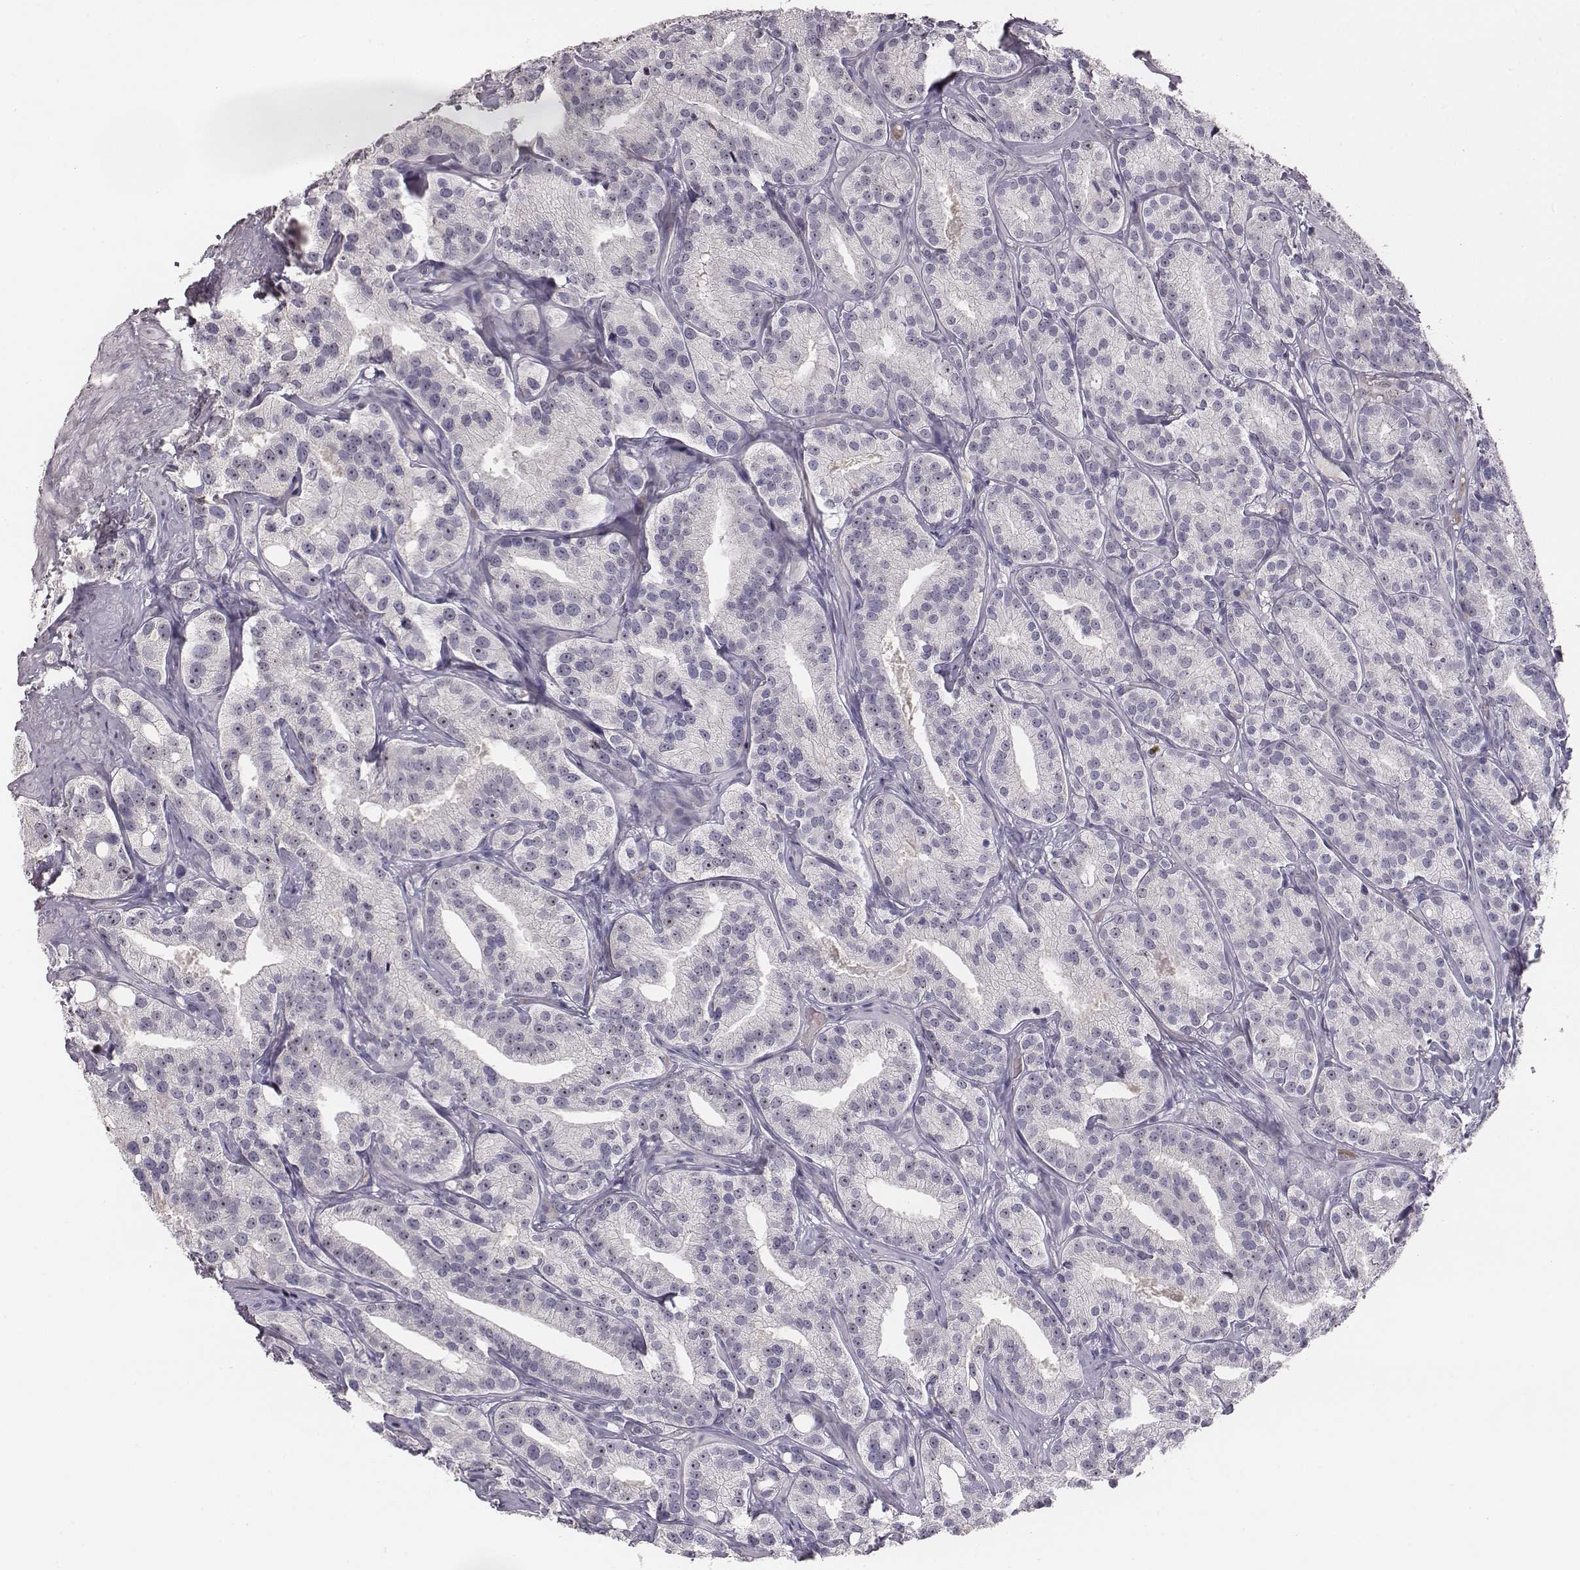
{"staining": {"intensity": "strong", "quantity": "25%-75%", "location": "nuclear"}, "tissue": "prostate cancer", "cell_type": "Tumor cells", "image_type": "cancer", "snomed": [{"axis": "morphology", "description": "Adenocarcinoma, High grade"}, {"axis": "topography", "description": "Prostate"}], "caption": "A high amount of strong nuclear expression is present in approximately 25%-75% of tumor cells in prostate adenocarcinoma (high-grade) tissue.", "gene": "NIFK", "patient": {"sex": "male", "age": 75}}